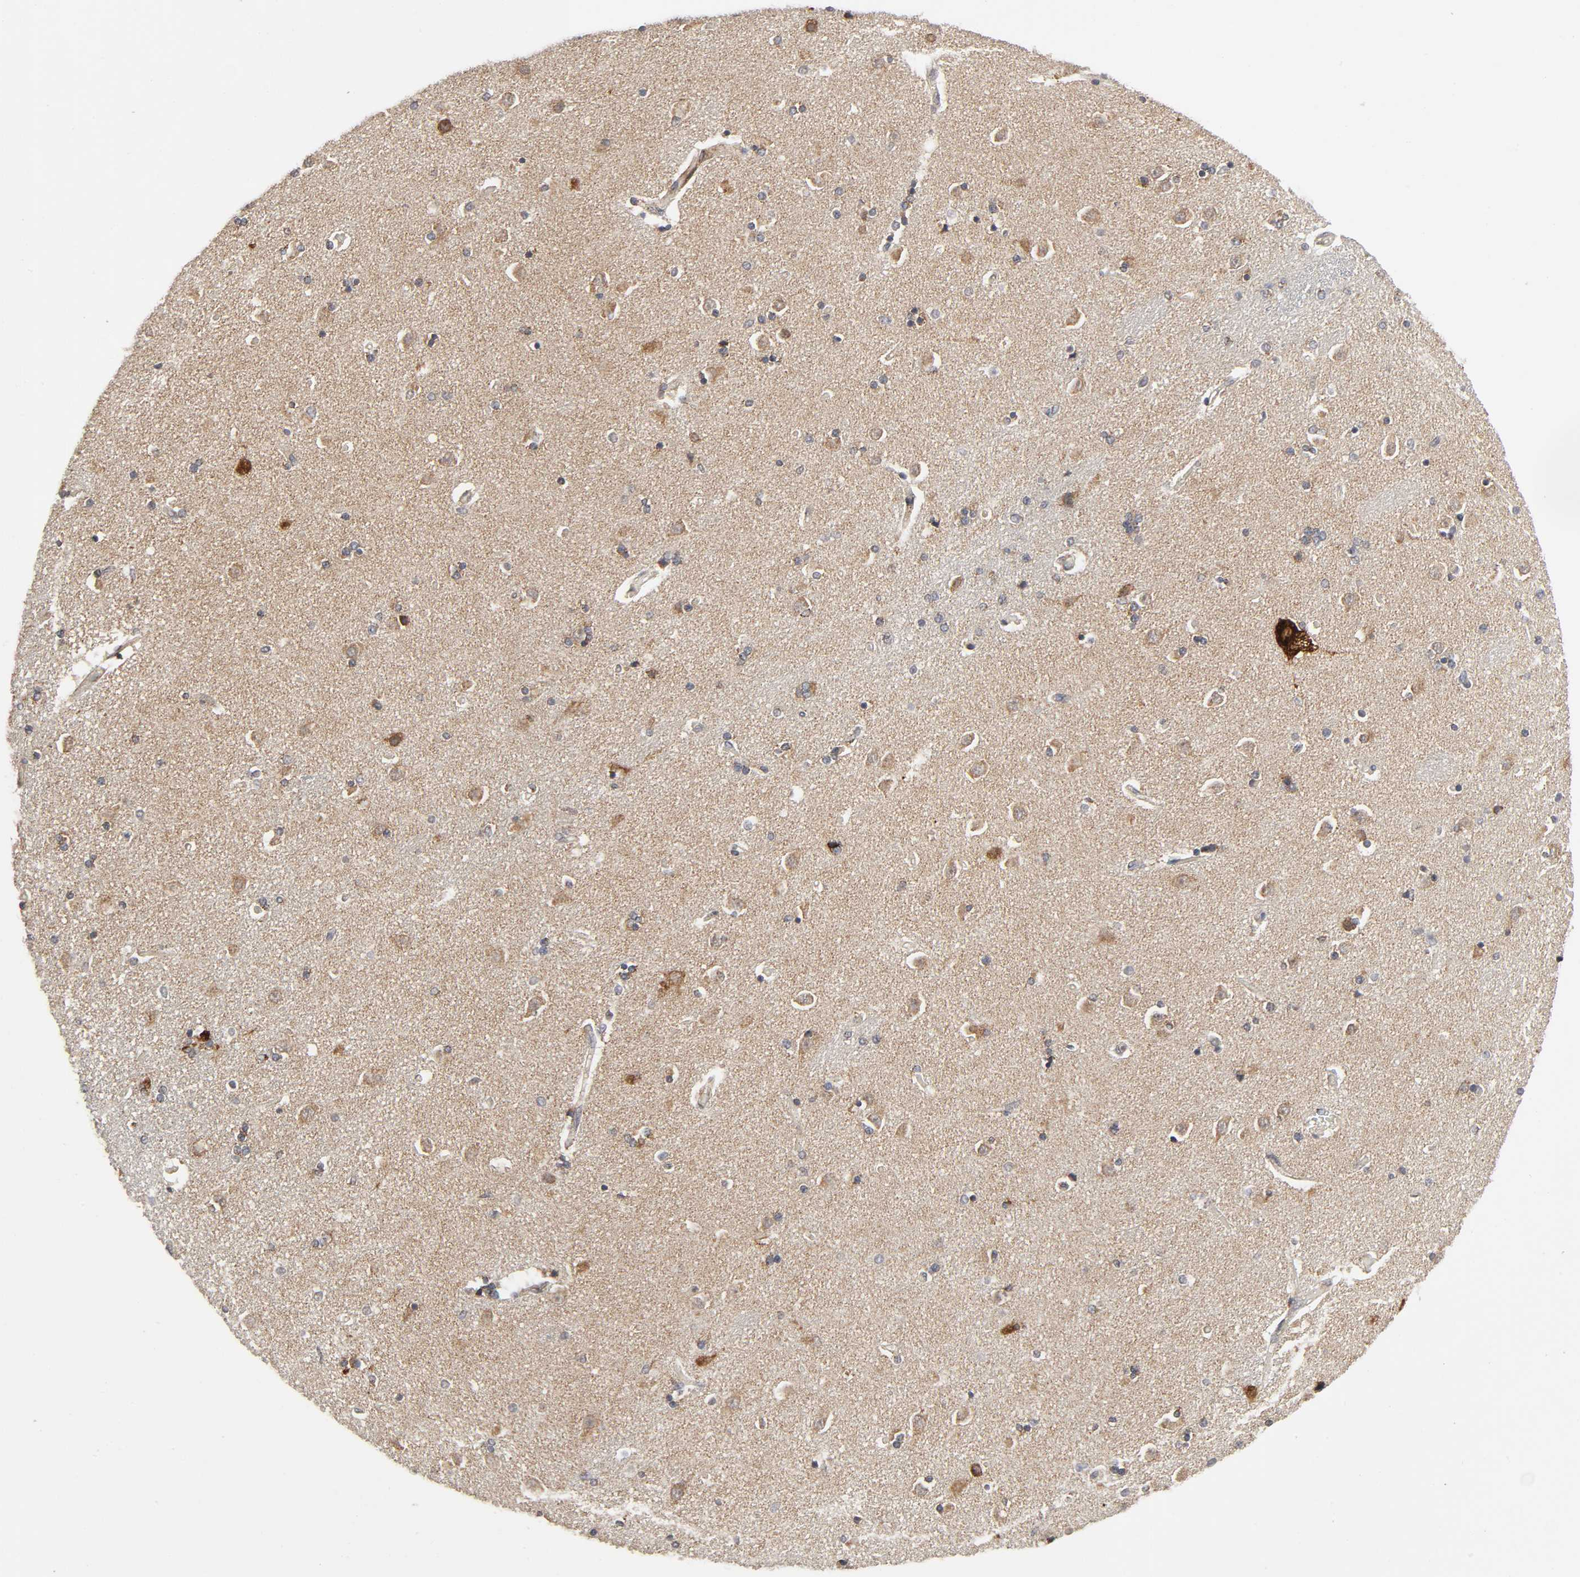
{"staining": {"intensity": "moderate", "quantity": ">75%", "location": "cytoplasmic/membranous"}, "tissue": "caudate", "cell_type": "Glial cells", "image_type": "normal", "snomed": [{"axis": "morphology", "description": "Normal tissue, NOS"}, {"axis": "topography", "description": "Lateral ventricle wall"}], "caption": "A brown stain labels moderate cytoplasmic/membranous expression of a protein in glial cells of benign caudate. (Stains: DAB (3,3'-diaminobenzidine) in brown, nuclei in blue, Microscopy: brightfield microscopy at high magnification).", "gene": "SLC30A9", "patient": {"sex": "female", "age": 54}}